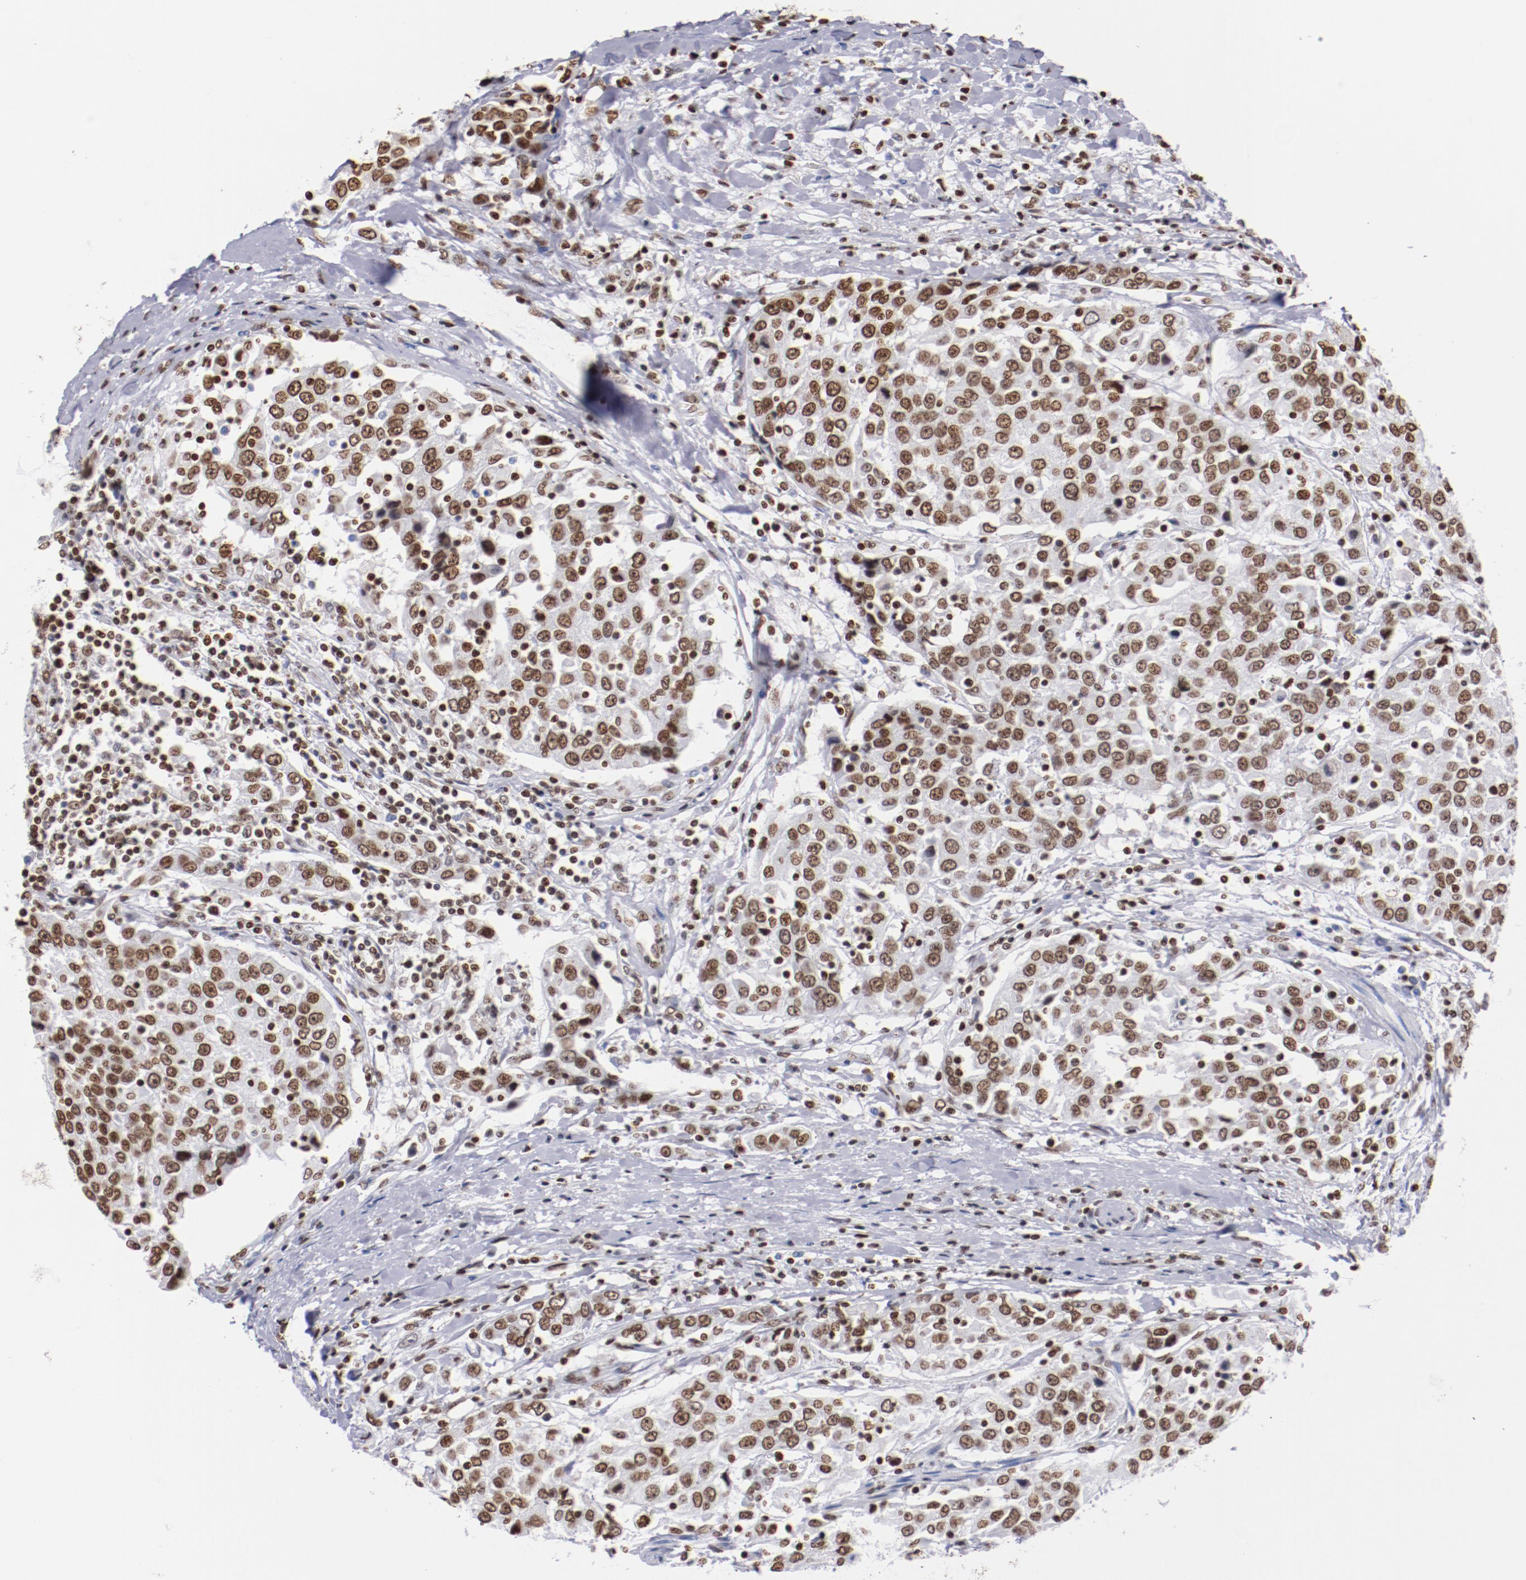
{"staining": {"intensity": "strong", "quantity": ">75%", "location": "nuclear"}, "tissue": "urothelial cancer", "cell_type": "Tumor cells", "image_type": "cancer", "snomed": [{"axis": "morphology", "description": "Urothelial carcinoma, High grade"}, {"axis": "topography", "description": "Urinary bladder"}], "caption": "The micrograph shows a brown stain indicating the presence of a protein in the nuclear of tumor cells in urothelial carcinoma (high-grade).", "gene": "IFI16", "patient": {"sex": "female", "age": 80}}